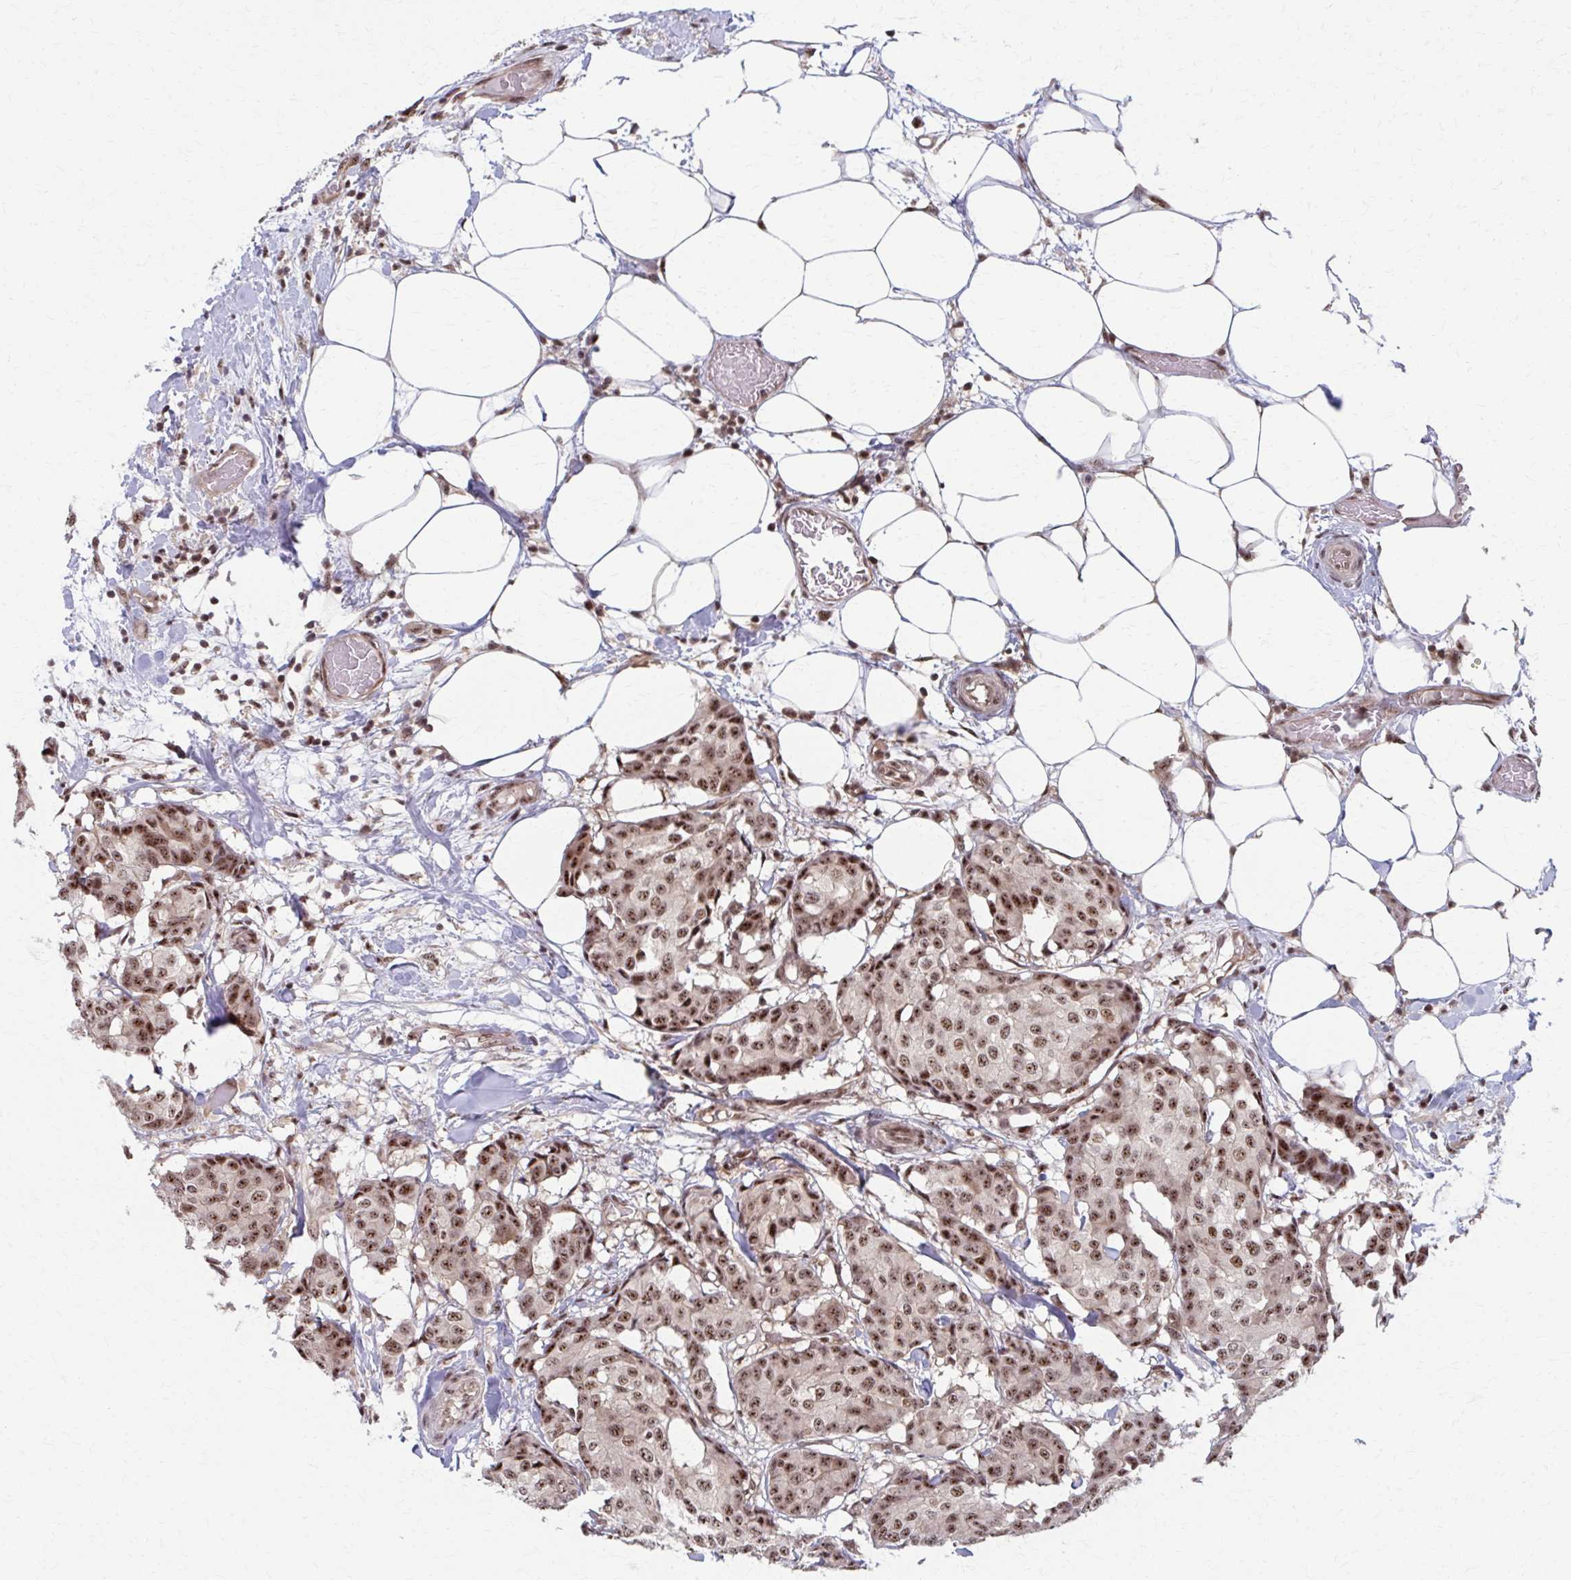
{"staining": {"intensity": "moderate", "quantity": ">75%", "location": "nuclear"}, "tissue": "breast cancer", "cell_type": "Tumor cells", "image_type": "cancer", "snomed": [{"axis": "morphology", "description": "Duct carcinoma"}, {"axis": "topography", "description": "Breast"}], "caption": "Immunohistochemical staining of breast cancer (invasive ductal carcinoma) shows moderate nuclear protein staining in about >75% of tumor cells.", "gene": "SETBP1", "patient": {"sex": "female", "age": 75}}